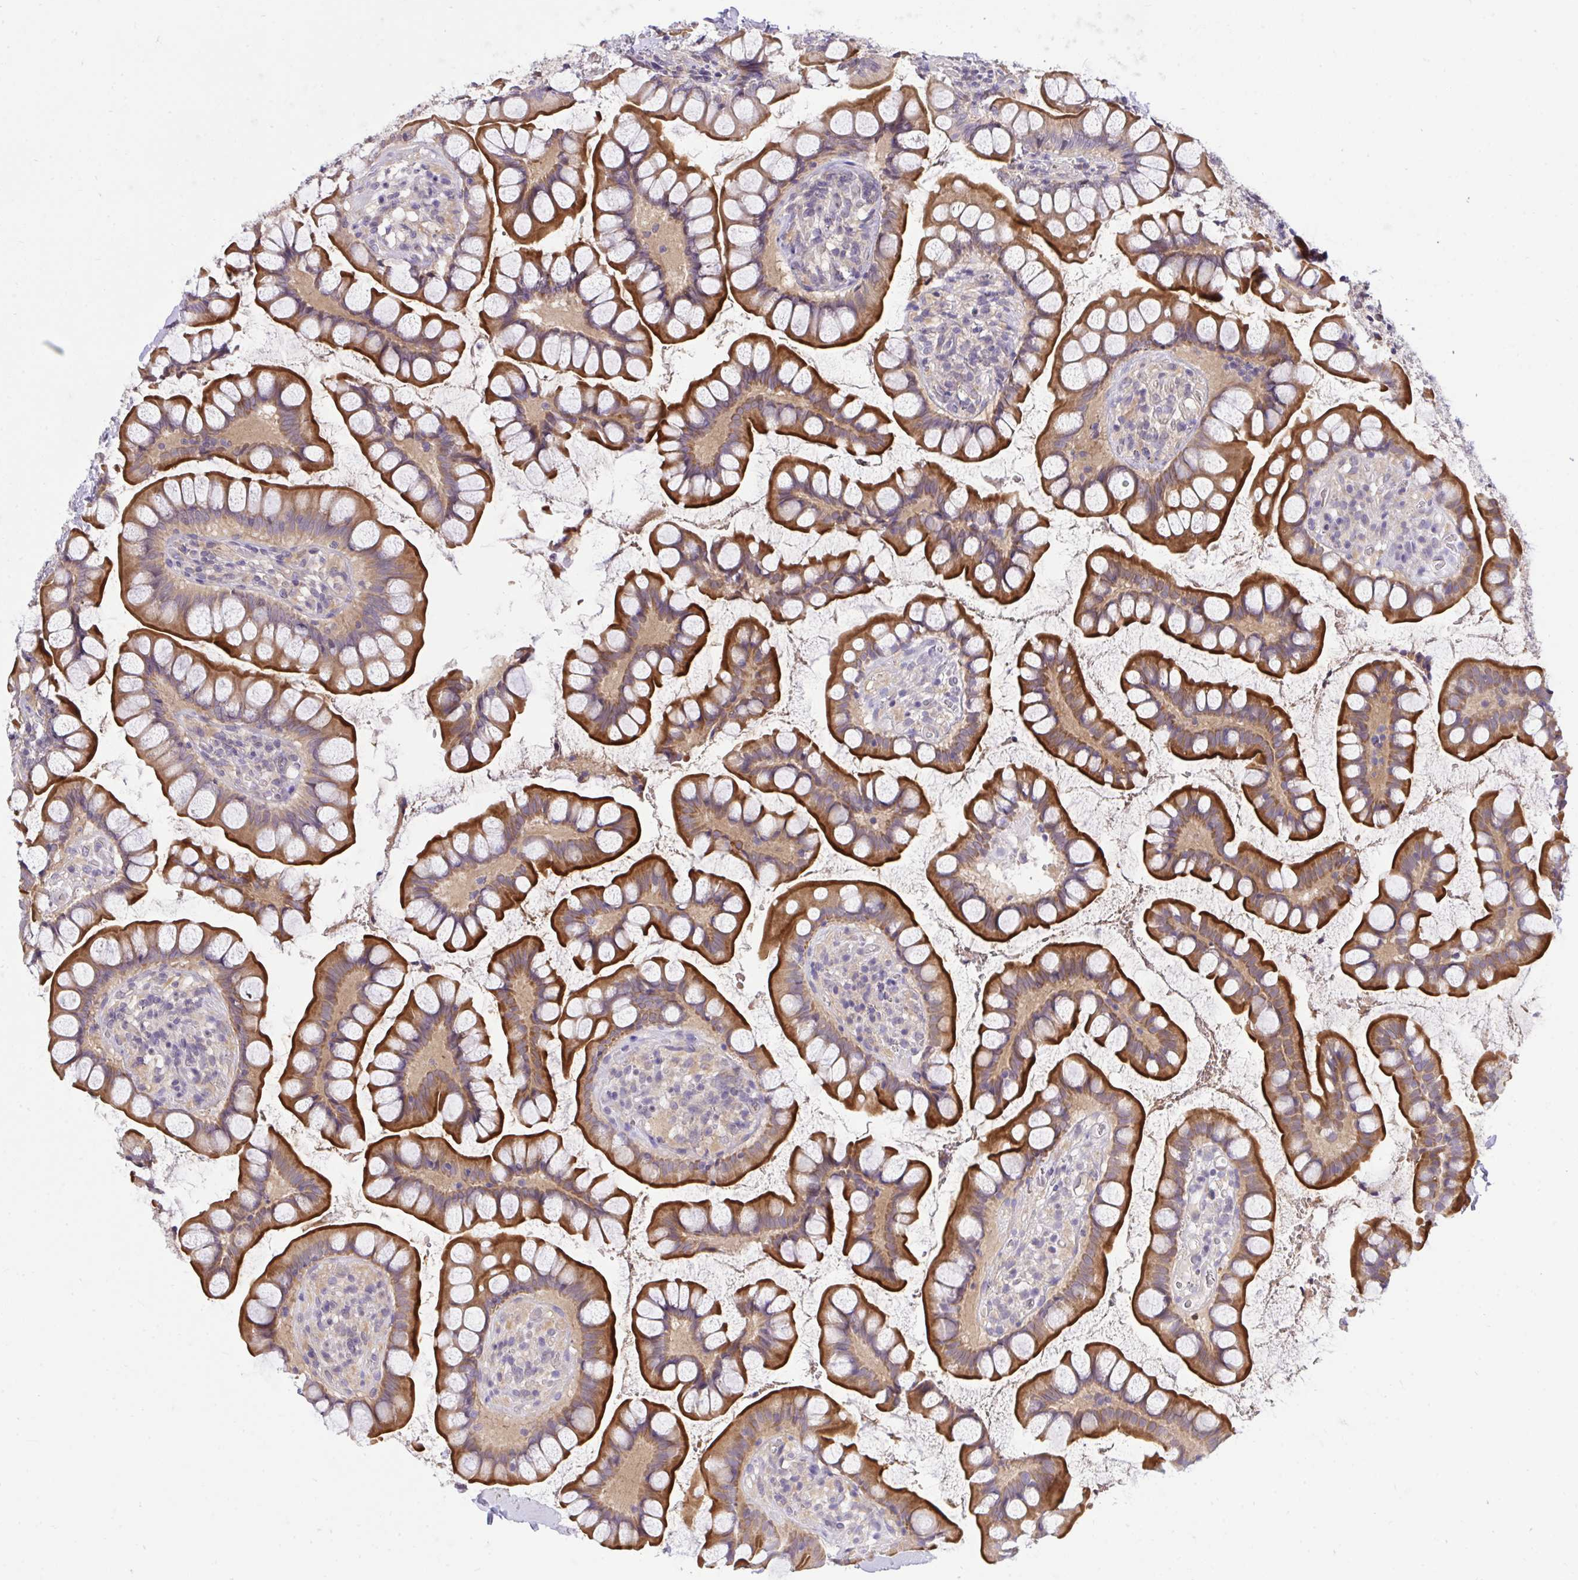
{"staining": {"intensity": "moderate", "quantity": ">75%", "location": "cytoplasmic/membranous"}, "tissue": "small intestine", "cell_type": "Glandular cells", "image_type": "normal", "snomed": [{"axis": "morphology", "description": "Normal tissue, NOS"}, {"axis": "topography", "description": "Small intestine"}], "caption": "Brown immunohistochemical staining in normal small intestine shows moderate cytoplasmic/membranous positivity in approximately >75% of glandular cells.", "gene": "C19orf54", "patient": {"sex": "male", "age": 70}}